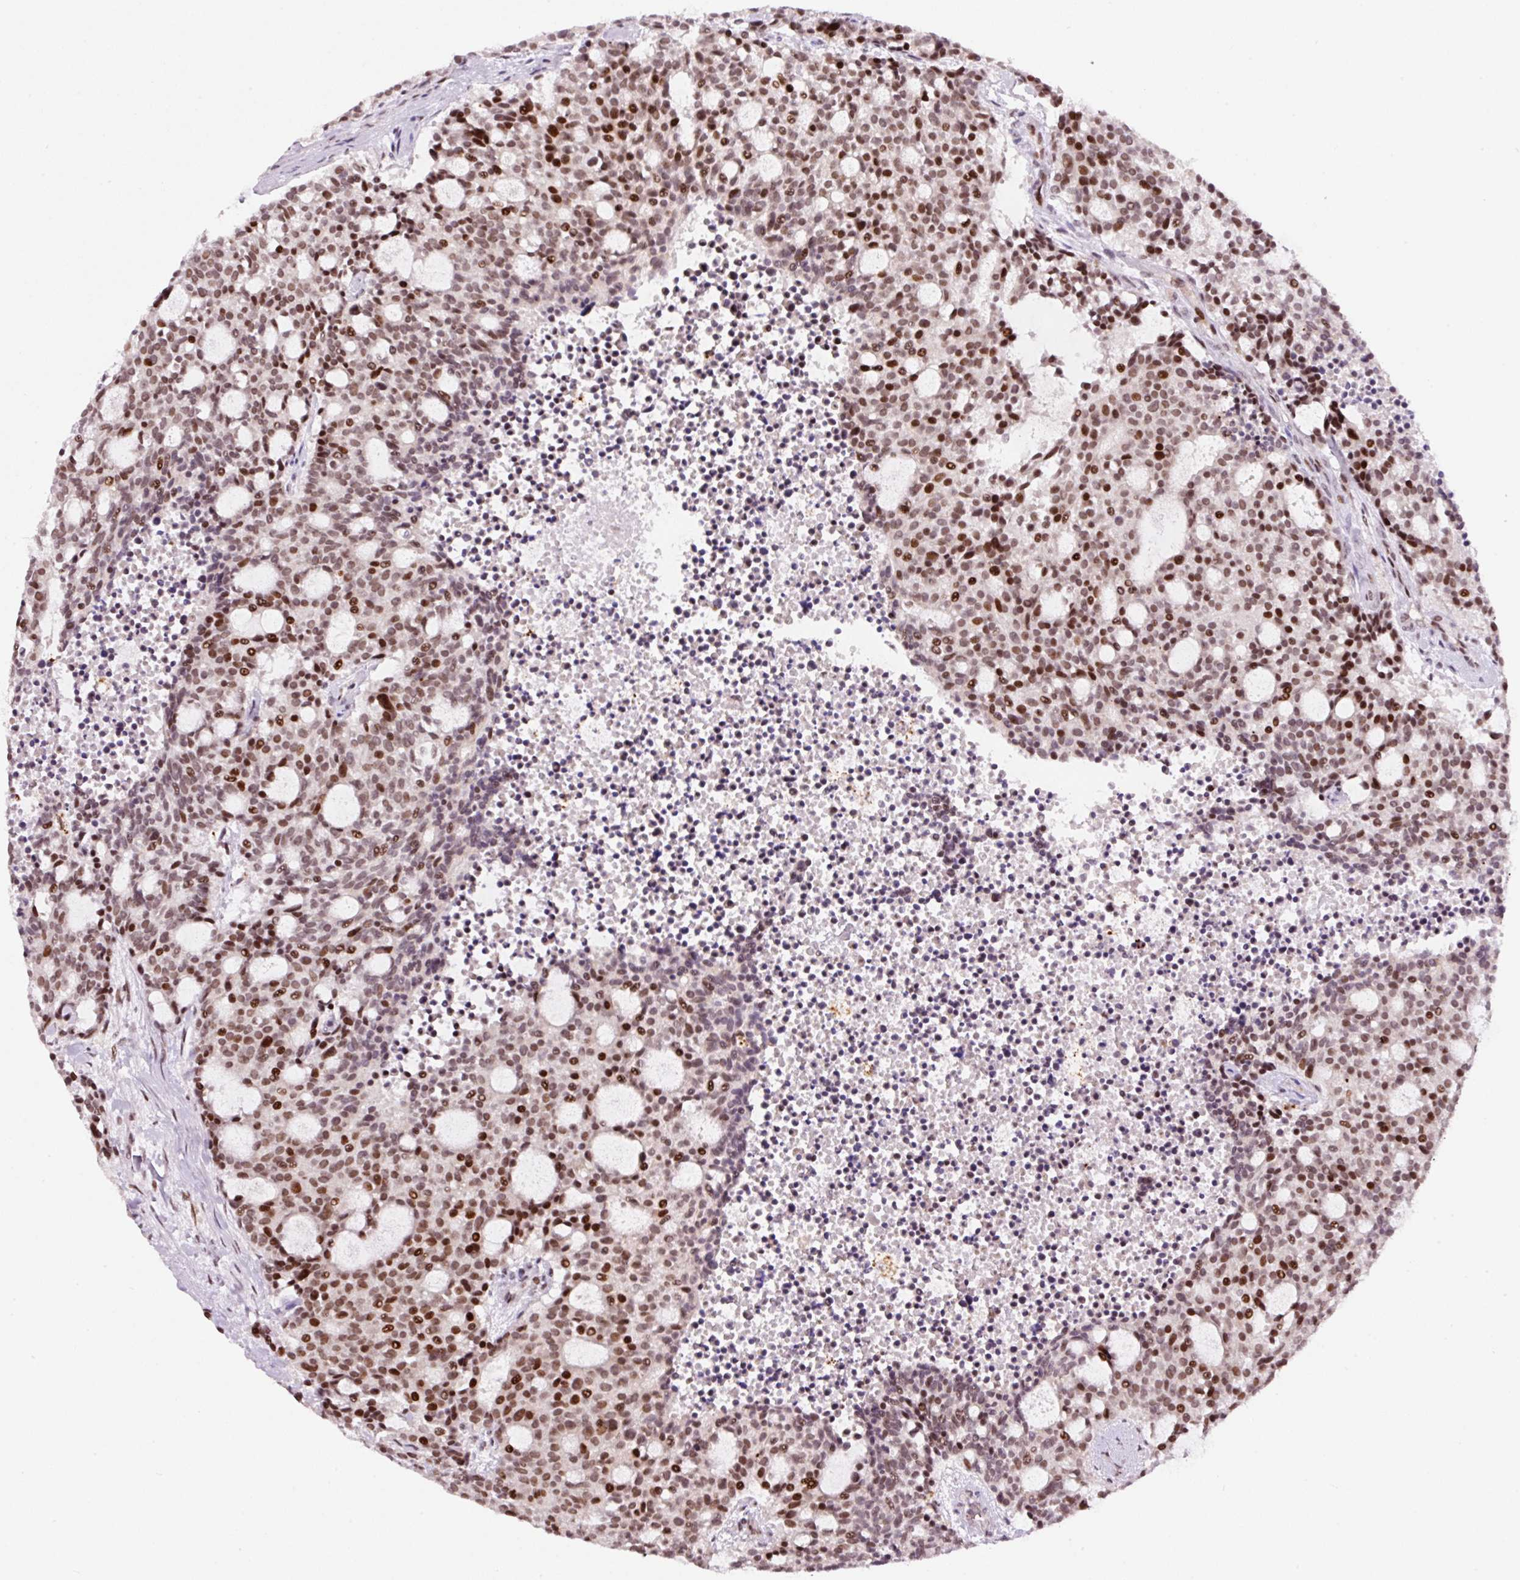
{"staining": {"intensity": "moderate", "quantity": ">75%", "location": "nuclear"}, "tissue": "carcinoid", "cell_type": "Tumor cells", "image_type": "cancer", "snomed": [{"axis": "morphology", "description": "Carcinoid, malignant, NOS"}, {"axis": "topography", "description": "Pancreas"}], "caption": "About >75% of tumor cells in human carcinoid (malignant) exhibit moderate nuclear protein staining as visualized by brown immunohistochemical staining.", "gene": "CCNL2", "patient": {"sex": "female", "age": 54}}